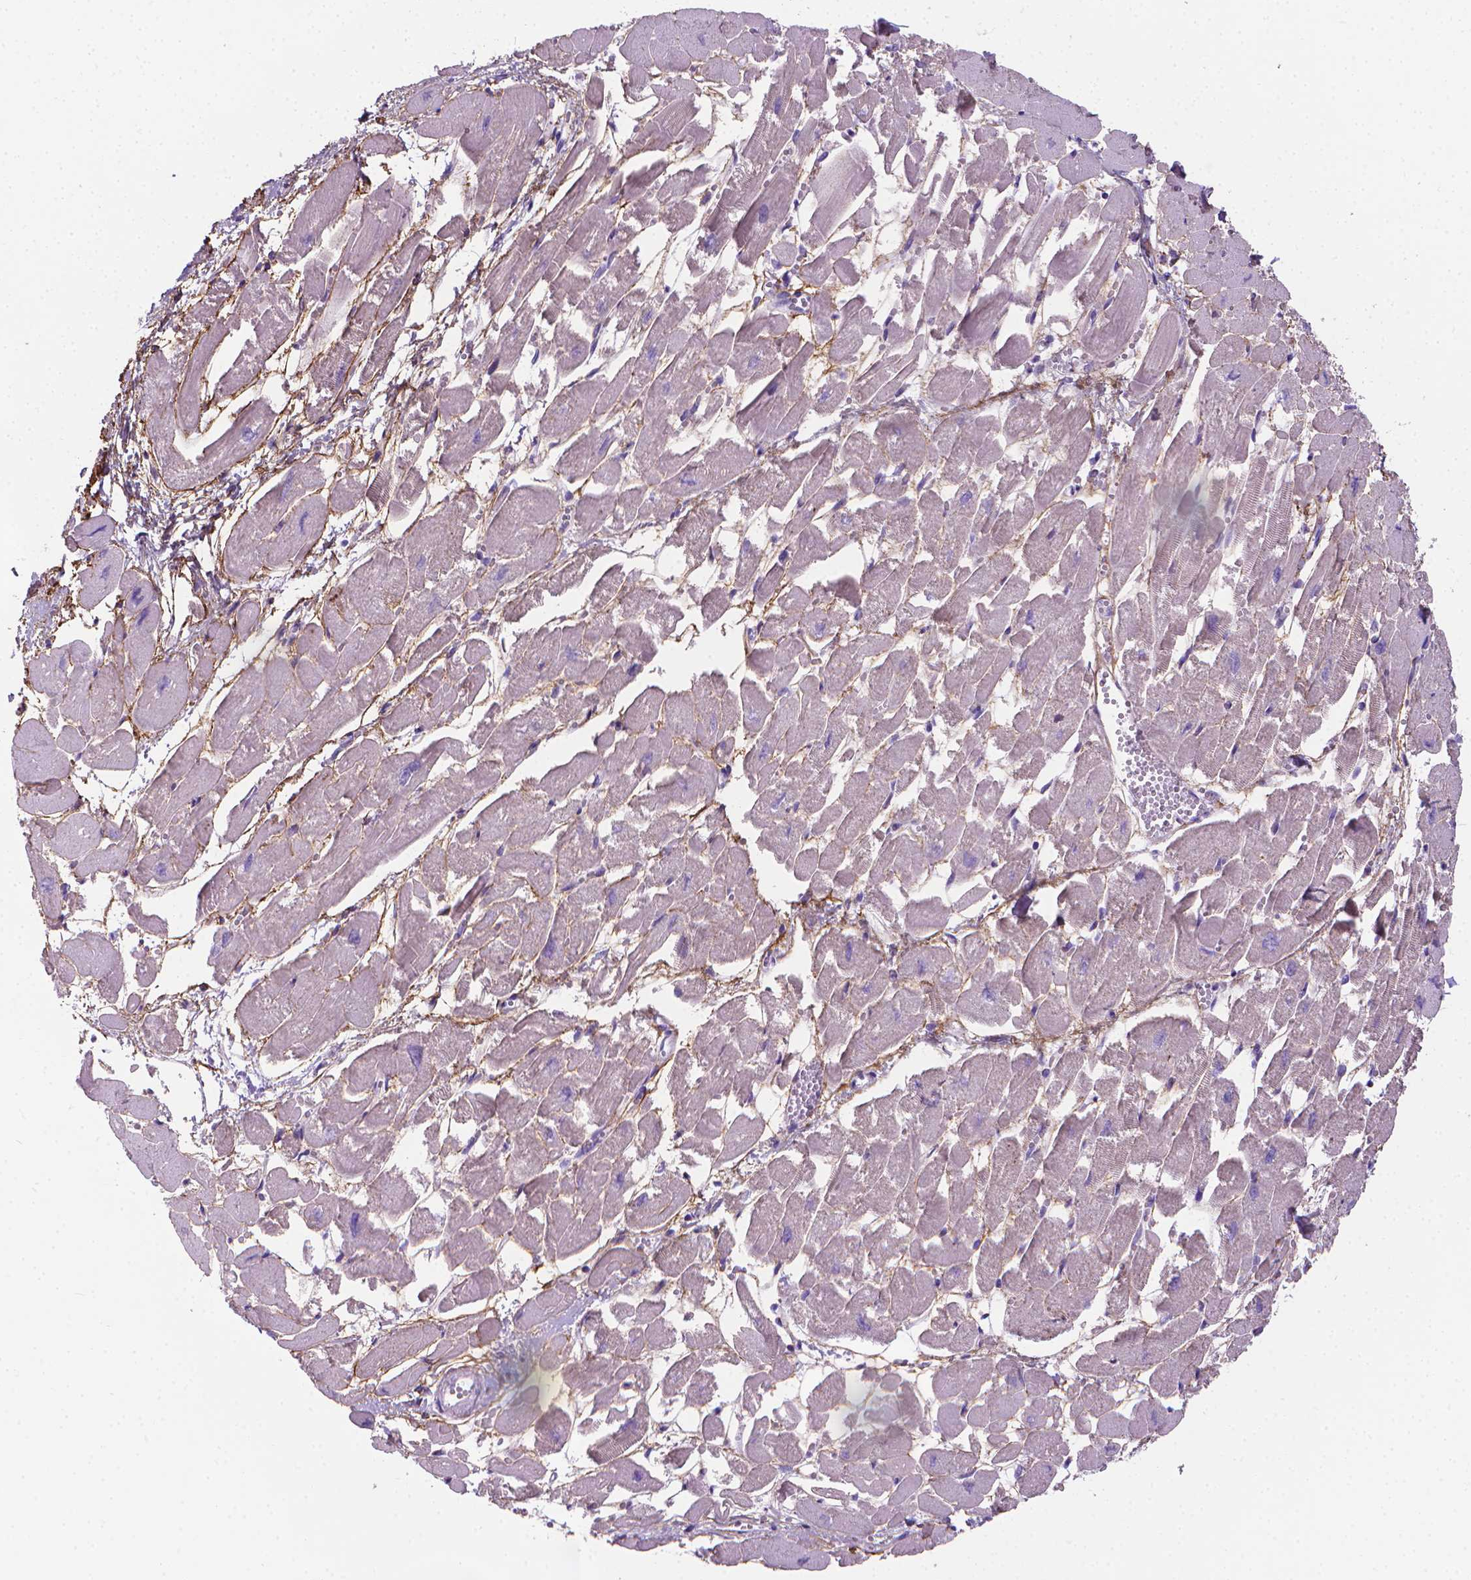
{"staining": {"intensity": "negative", "quantity": "none", "location": "none"}, "tissue": "heart muscle", "cell_type": "Cardiomyocytes", "image_type": "normal", "snomed": [{"axis": "morphology", "description": "Normal tissue, NOS"}, {"axis": "topography", "description": "Heart"}], "caption": "IHC histopathology image of unremarkable heart muscle: heart muscle stained with DAB (3,3'-diaminobenzidine) displays no significant protein positivity in cardiomyocytes. (DAB IHC with hematoxylin counter stain).", "gene": "MFAP2", "patient": {"sex": "female", "age": 52}}